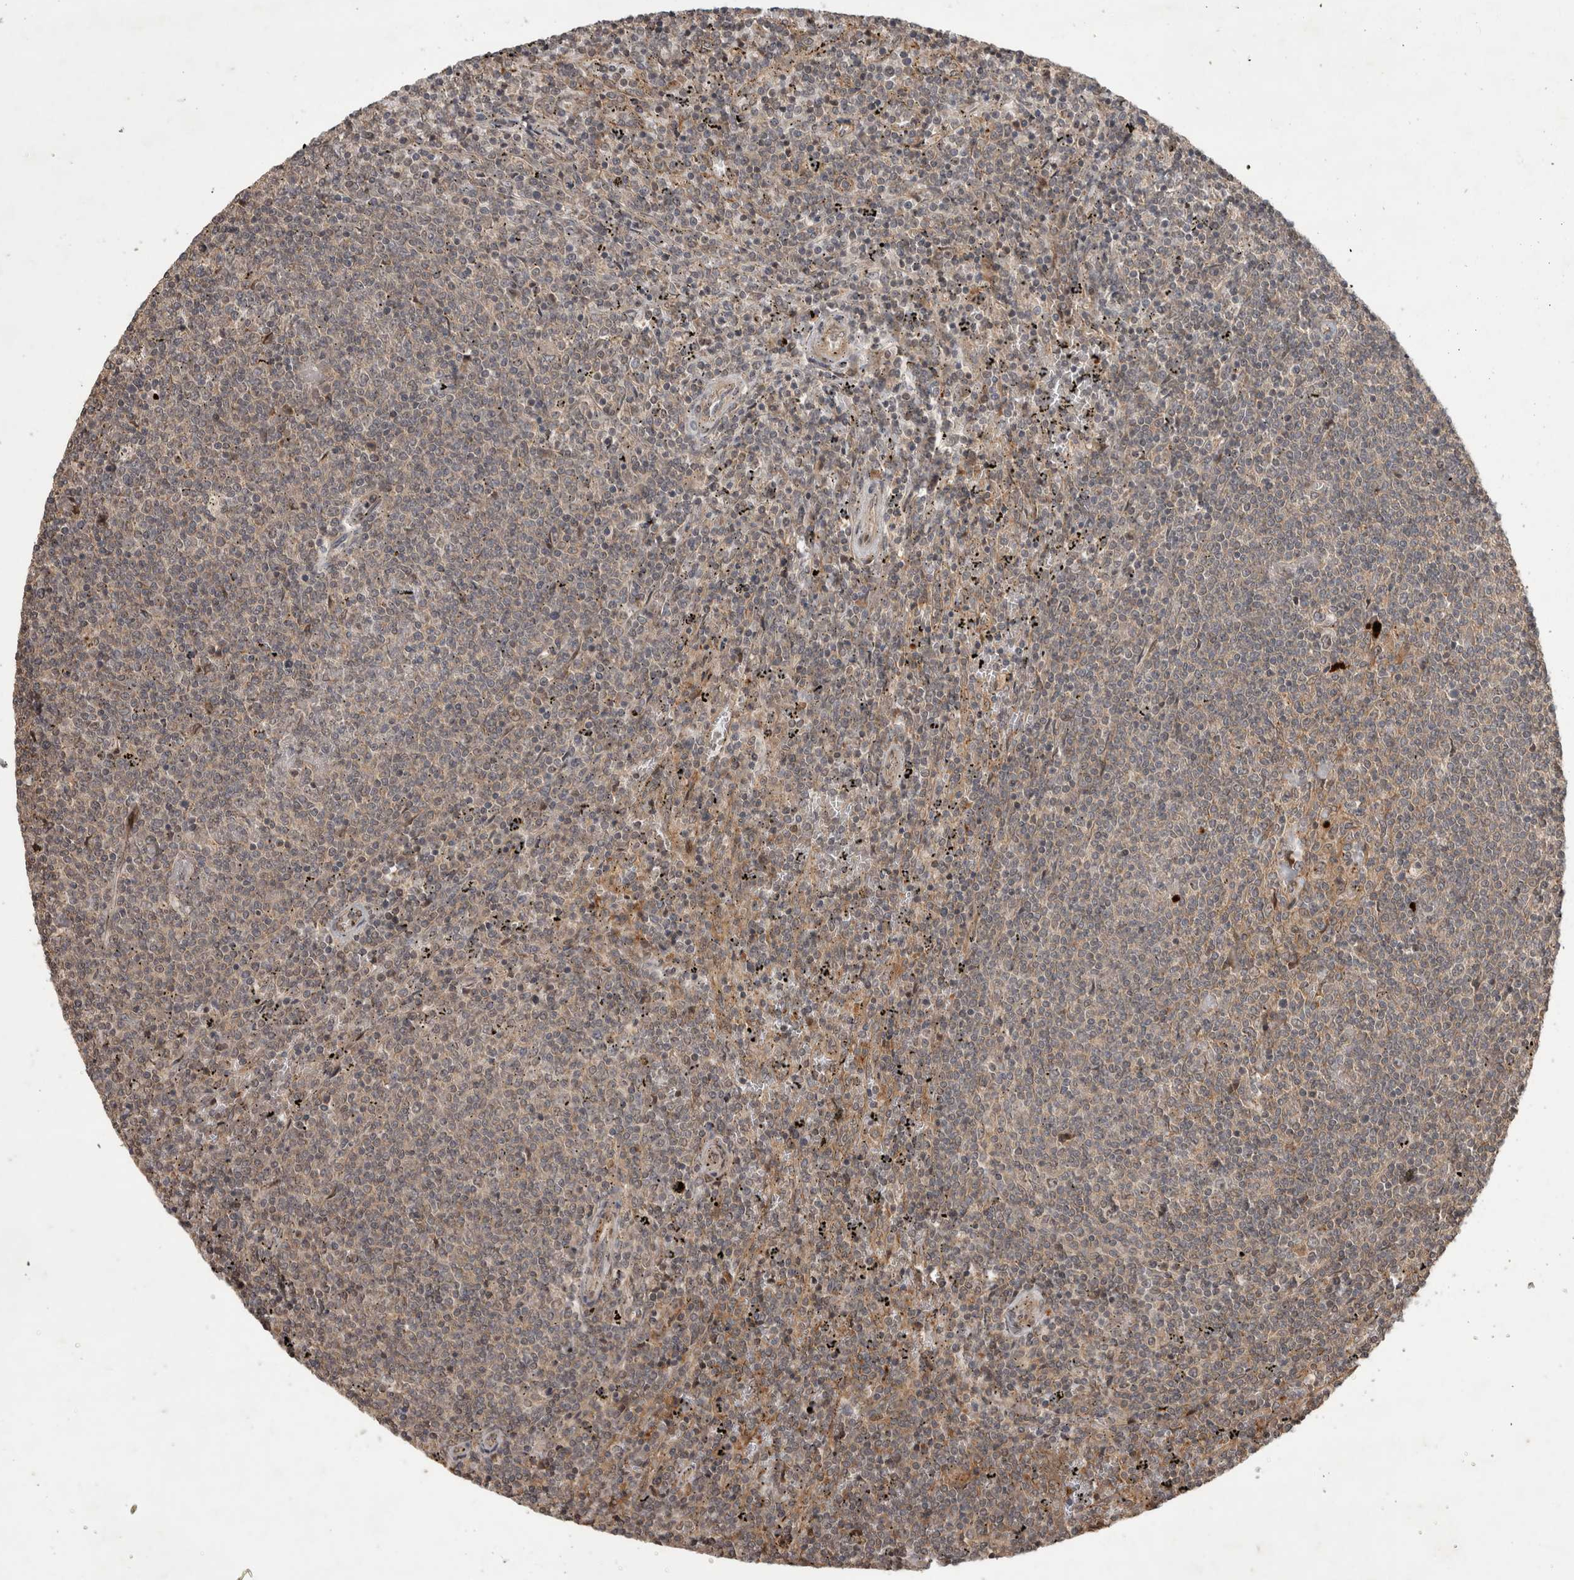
{"staining": {"intensity": "negative", "quantity": "none", "location": "none"}, "tissue": "lymphoma", "cell_type": "Tumor cells", "image_type": "cancer", "snomed": [{"axis": "morphology", "description": "Malignant lymphoma, non-Hodgkin's type, Low grade"}, {"axis": "topography", "description": "Spleen"}], "caption": "The micrograph displays no staining of tumor cells in lymphoma.", "gene": "PITPNC1", "patient": {"sex": "female", "age": 50}}